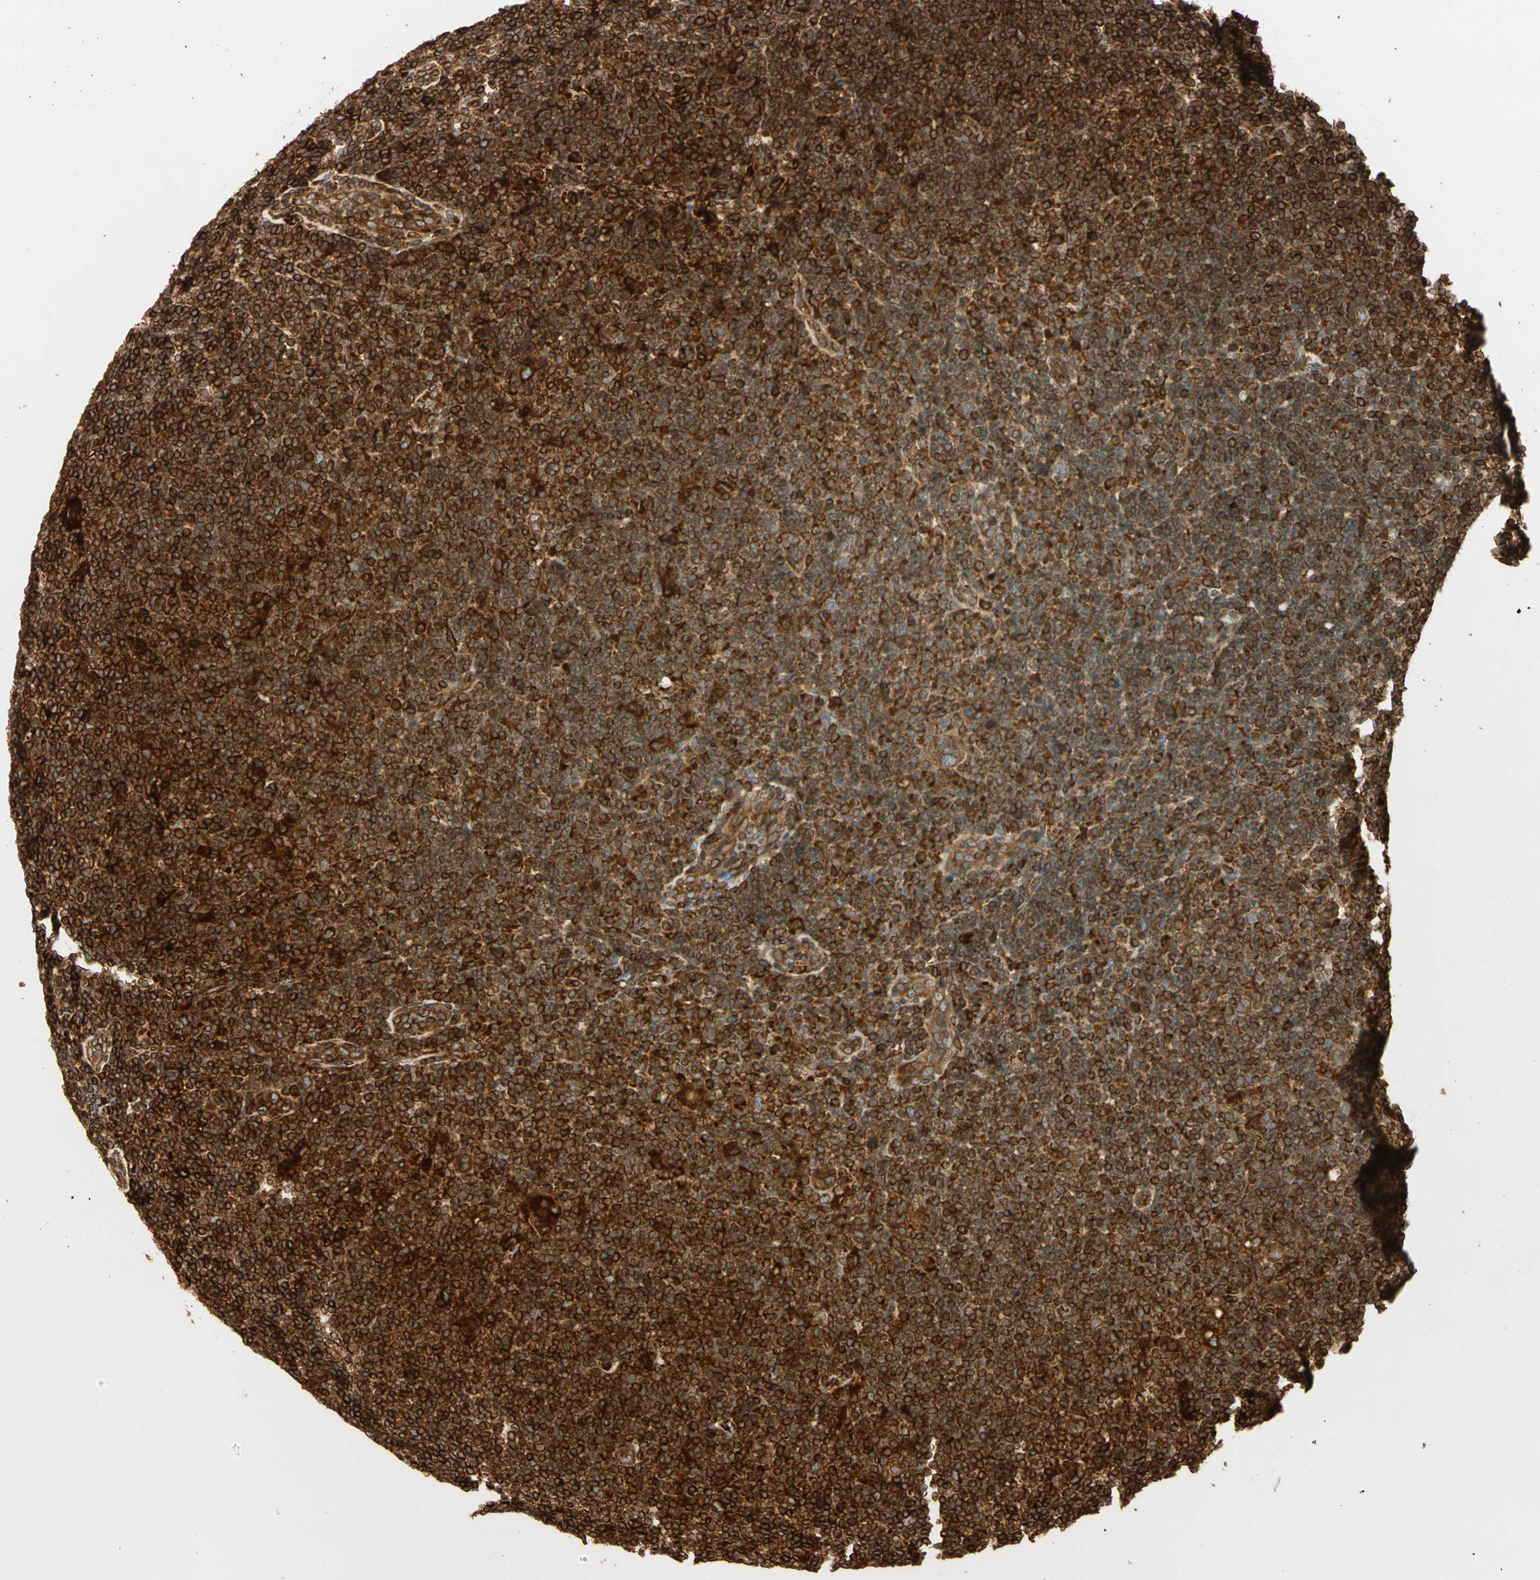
{"staining": {"intensity": "strong", "quantity": ">75%", "location": "cytoplasmic/membranous"}, "tissue": "lymphoma", "cell_type": "Tumor cells", "image_type": "cancer", "snomed": [{"axis": "morphology", "description": "Hodgkin's disease, NOS"}, {"axis": "topography", "description": "Lymph node"}], "caption": "Immunohistochemical staining of lymphoma exhibits high levels of strong cytoplasmic/membranous protein staining in about >75% of tumor cells.", "gene": "TAPBP", "patient": {"sex": "female", "age": 57}}